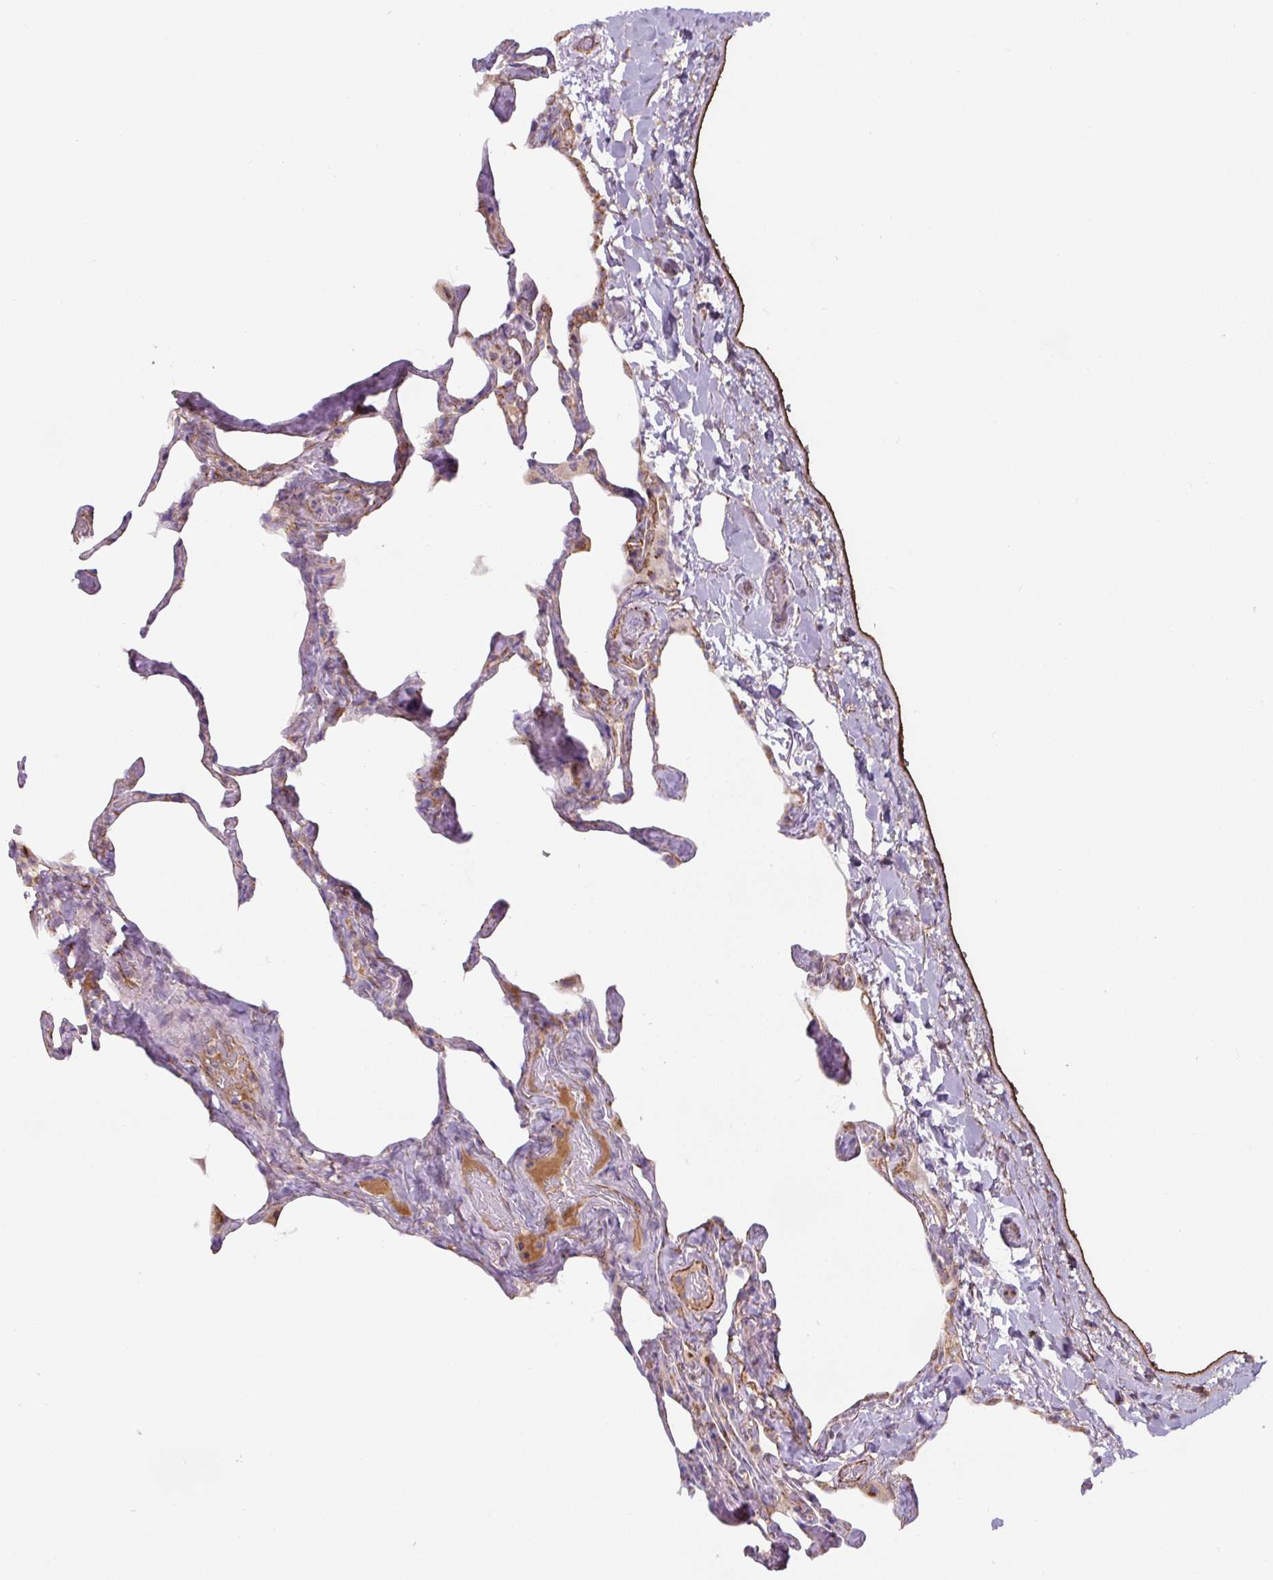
{"staining": {"intensity": "moderate", "quantity": "25%-75%", "location": "cytoplasmic/membranous"}, "tissue": "lung", "cell_type": "Alveolar cells", "image_type": "normal", "snomed": [{"axis": "morphology", "description": "Normal tissue, NOS"}, {"axis": "topography", "description": "Lung"}], "caption": "Moderate cytoplasmic/membranous protein expression is seen in about 25%-75% of alveolar cells in lung.", "gene": "CCNI2", "patient": {"sex": "male", "age": 65}}